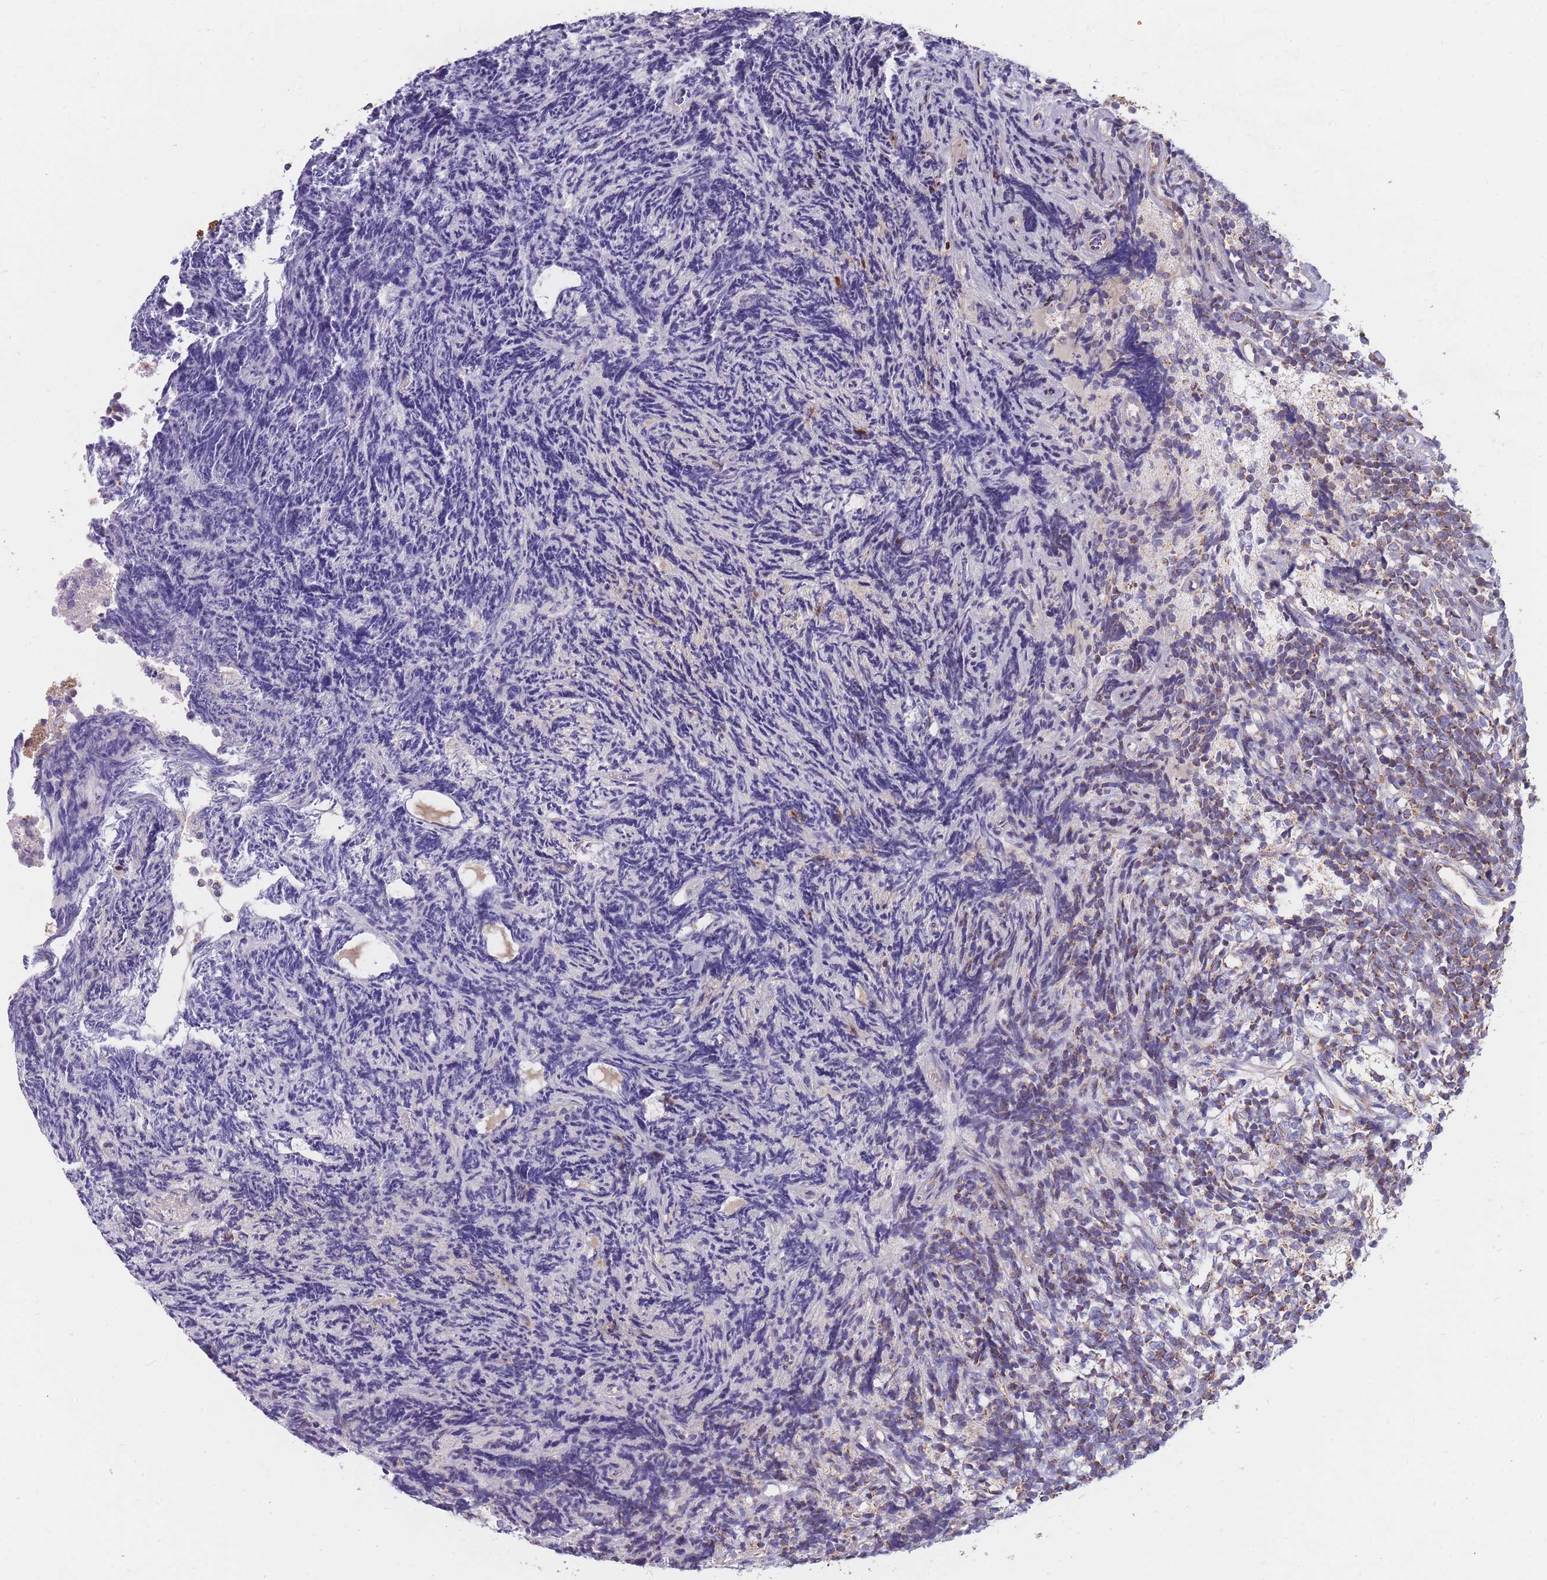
{"staining": {"intensity": "moderate", "quantity": "<25%", "location": "cytoplasmic/membranous"}, "tissue": "glioma", "cell_type": "Tumor cells", "image_type": "cancer", "snomed": [{"axis": "morphology", "description": "Glioma, malignant, Low grade"}, {"axis": "topography", "description": "Brain"}], "caption": "A photomicrograph showing moderate cytoplasmic/membranous expression in approximately <25% of tumor cells in malignant glioma (low-grade), as visualized by brown immunohistochemical staining.", "gene": "PTPMT1", "patient": {"sex": "female", "age": 1}}